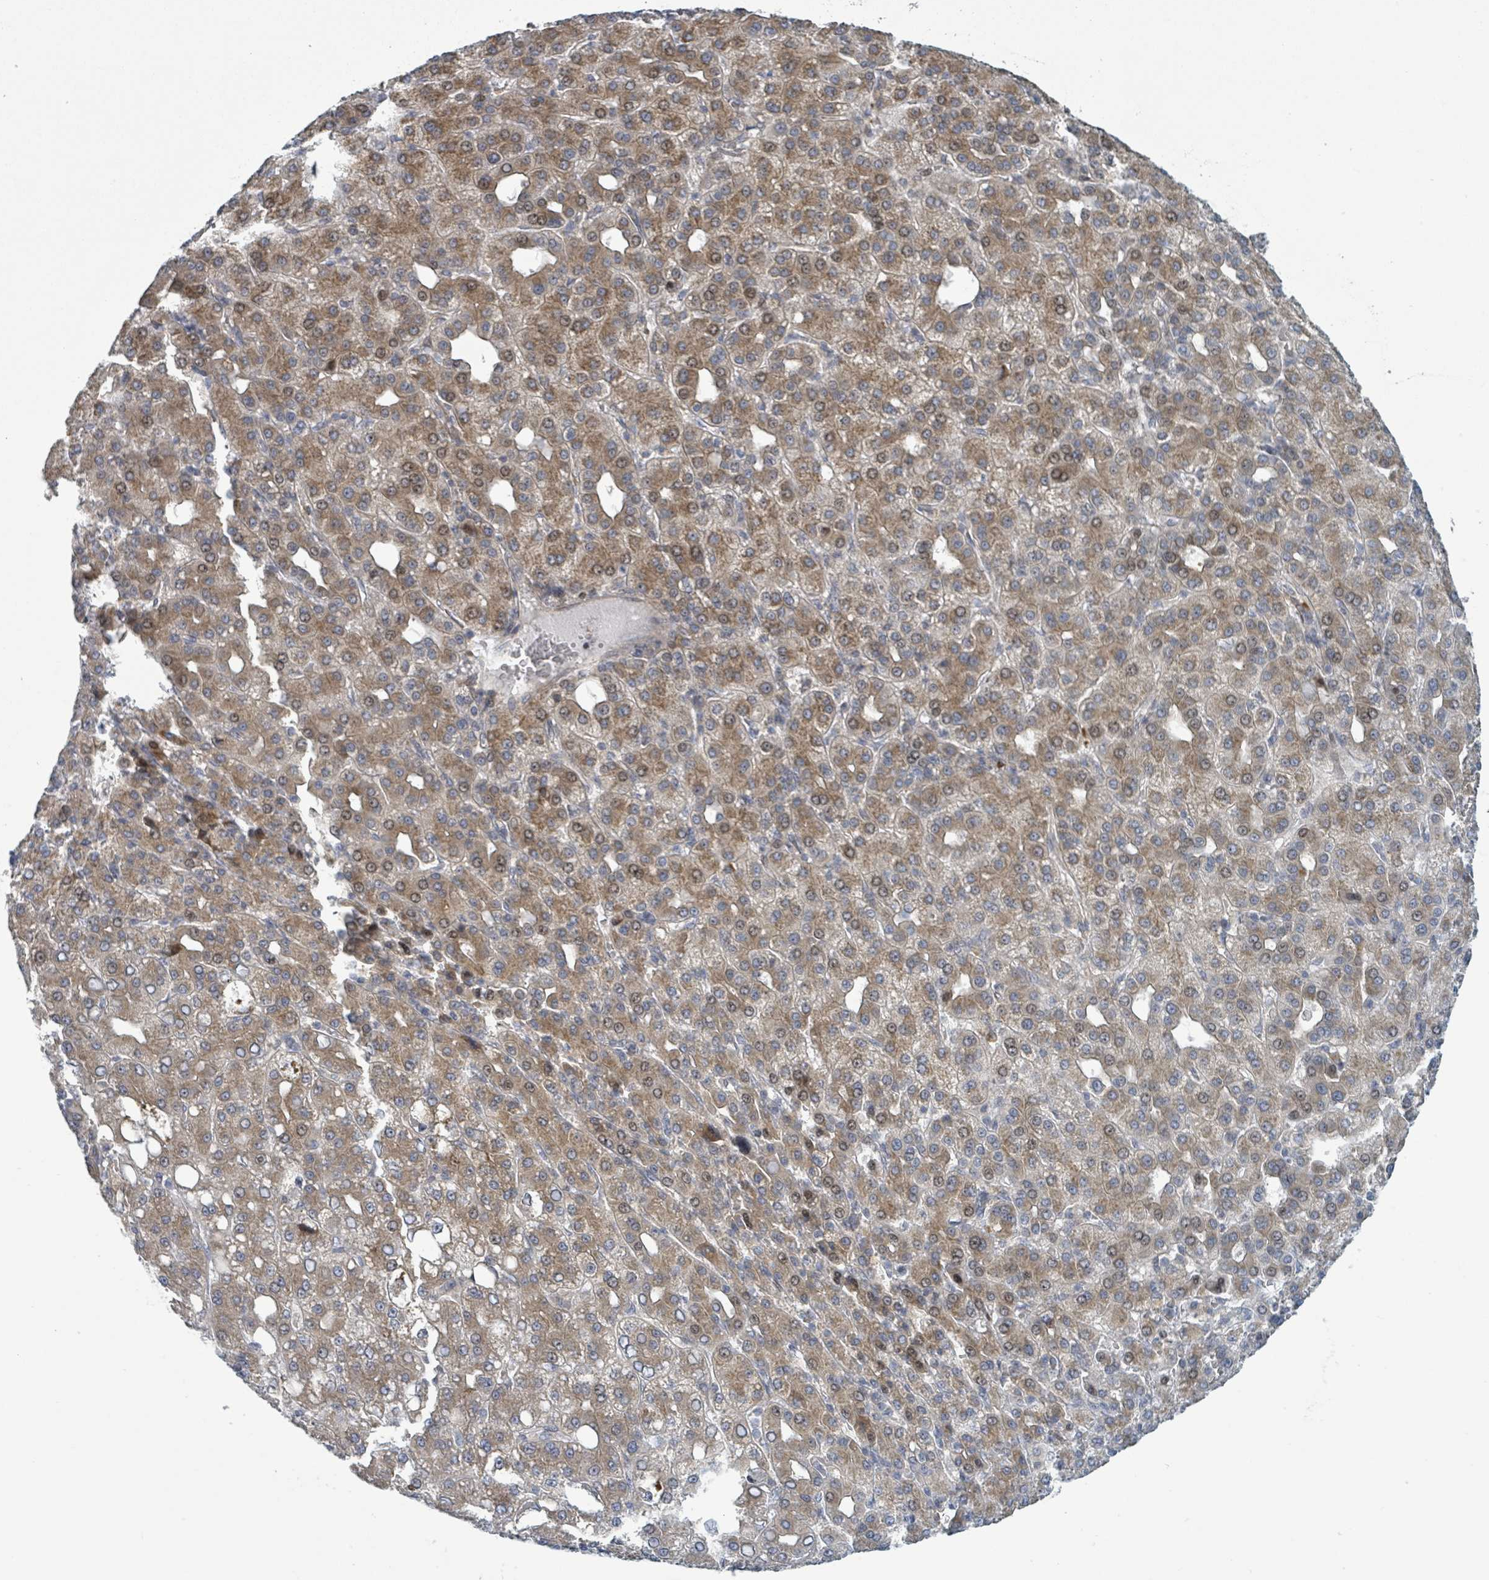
{"staining": {"intensity": "moderate", "quantity": ">75%", "location": "cytoplasmic/membranous"}, "tissue": "liver cancer", "cell_type": "Tumor cells", "image_type": "cancer", "snomed": [{"axis": "morphology", "description": "Carcinoma, Hepatocellular, NOS"}, {"axis": "topography", "description": "Liver"}], "caption": "Protein analysis of liver cancer (hepatocellular carcinoma) tissue exhibits moderate cytoplasmic/membranous staining in about >75% of tumor cells.", "gene": "RPL32", "patient": {"sex": "male", "age": 65}}